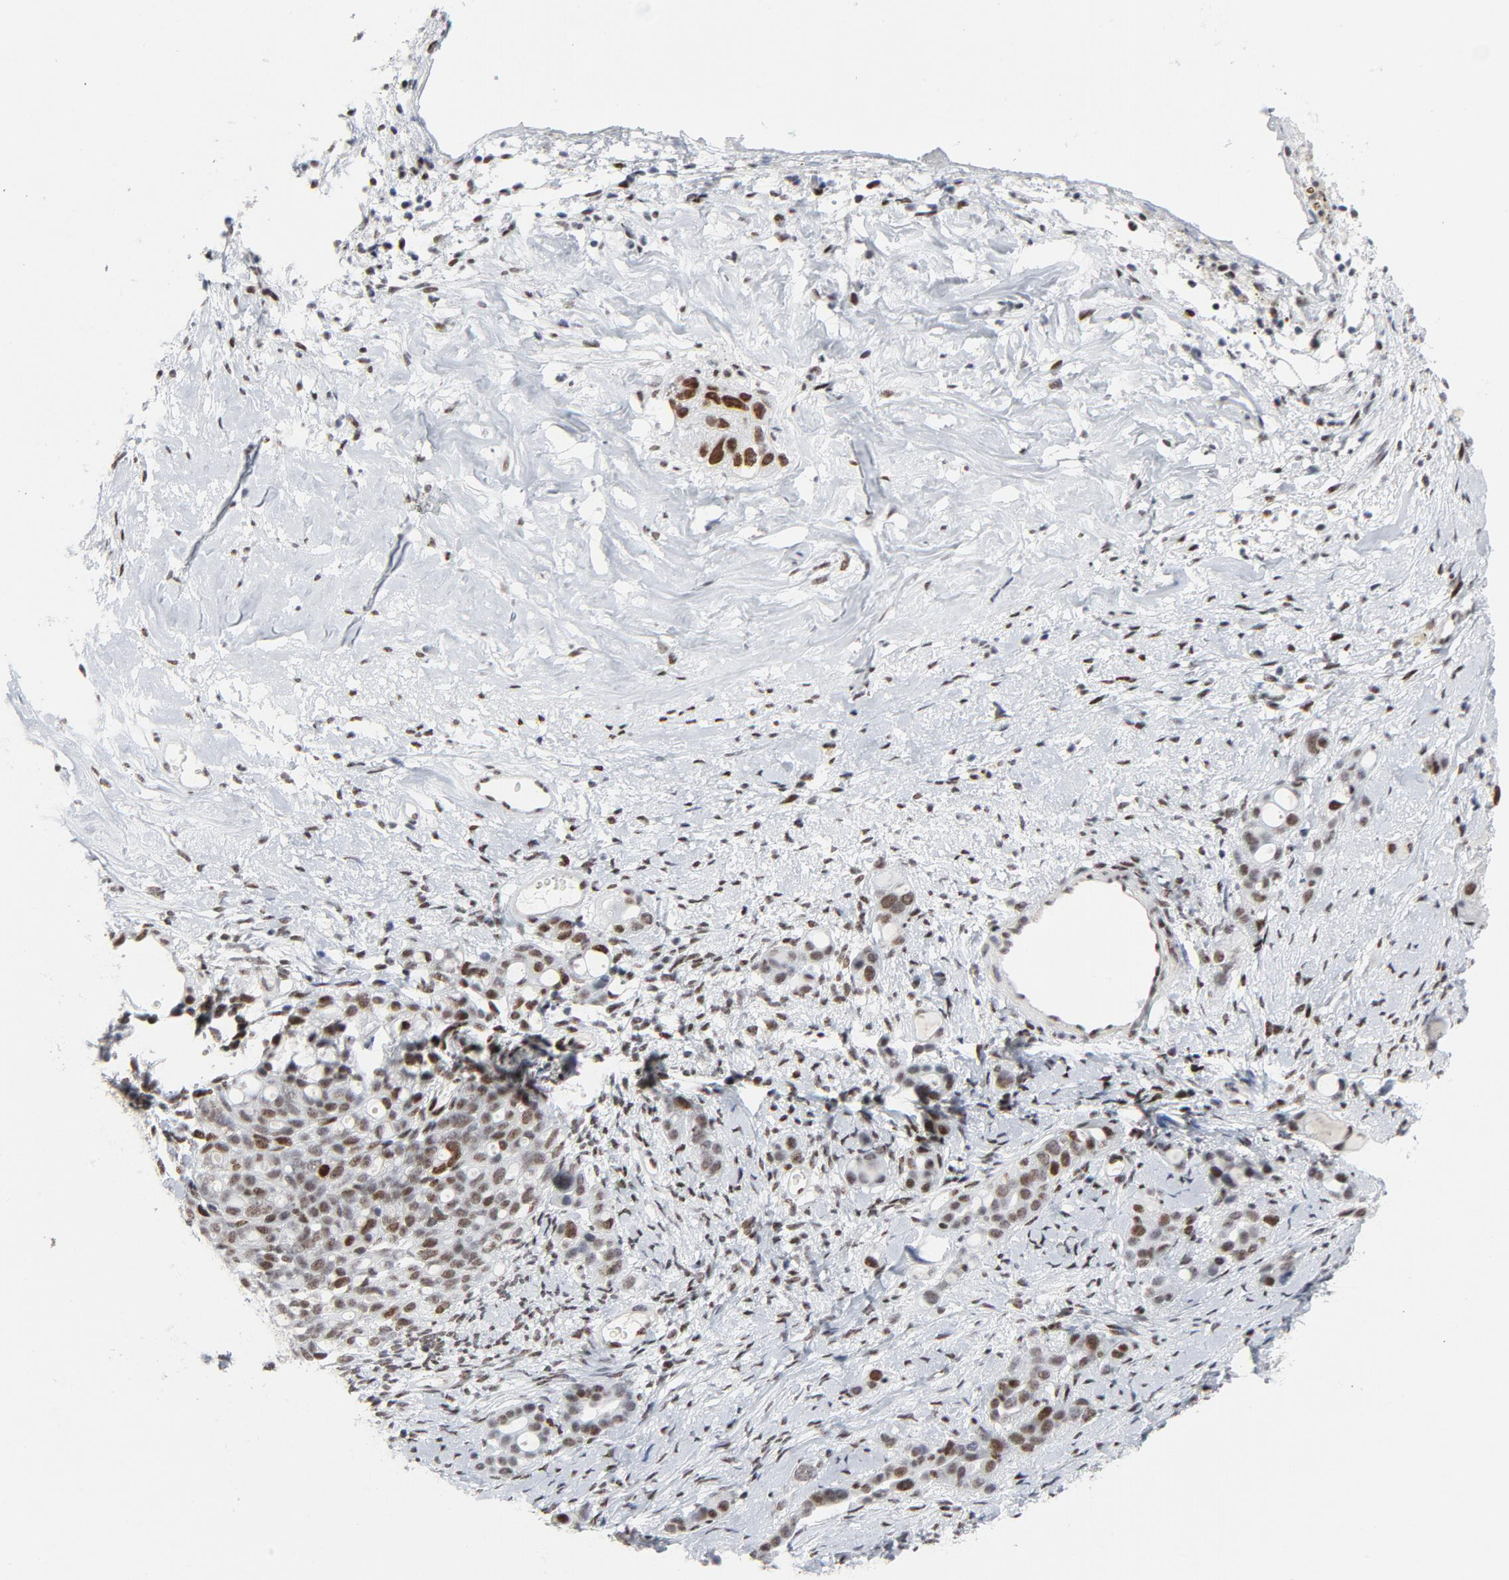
{"staining": {"intensity": "moderate", "quantity": ">75%", "location": "nuclear"}, "tissue": "ovarian cancer", "cell_type": "Tumor cells", "image_type": "cancer", "snomed": [{"axis": "morphology", "description": "Cystadenocarcinoma, serous, NOS"}, {"axis": "topography", "description": "Ovary"}], "caption": "Brown immunohistochemical staining in serous cystadenocarcinoma (ovarian) reveals moderate nuclear positivity in approximately >75% of tumor cells.", "gene": "HSF1", "patient": {"sex": "female", "age": 66}}